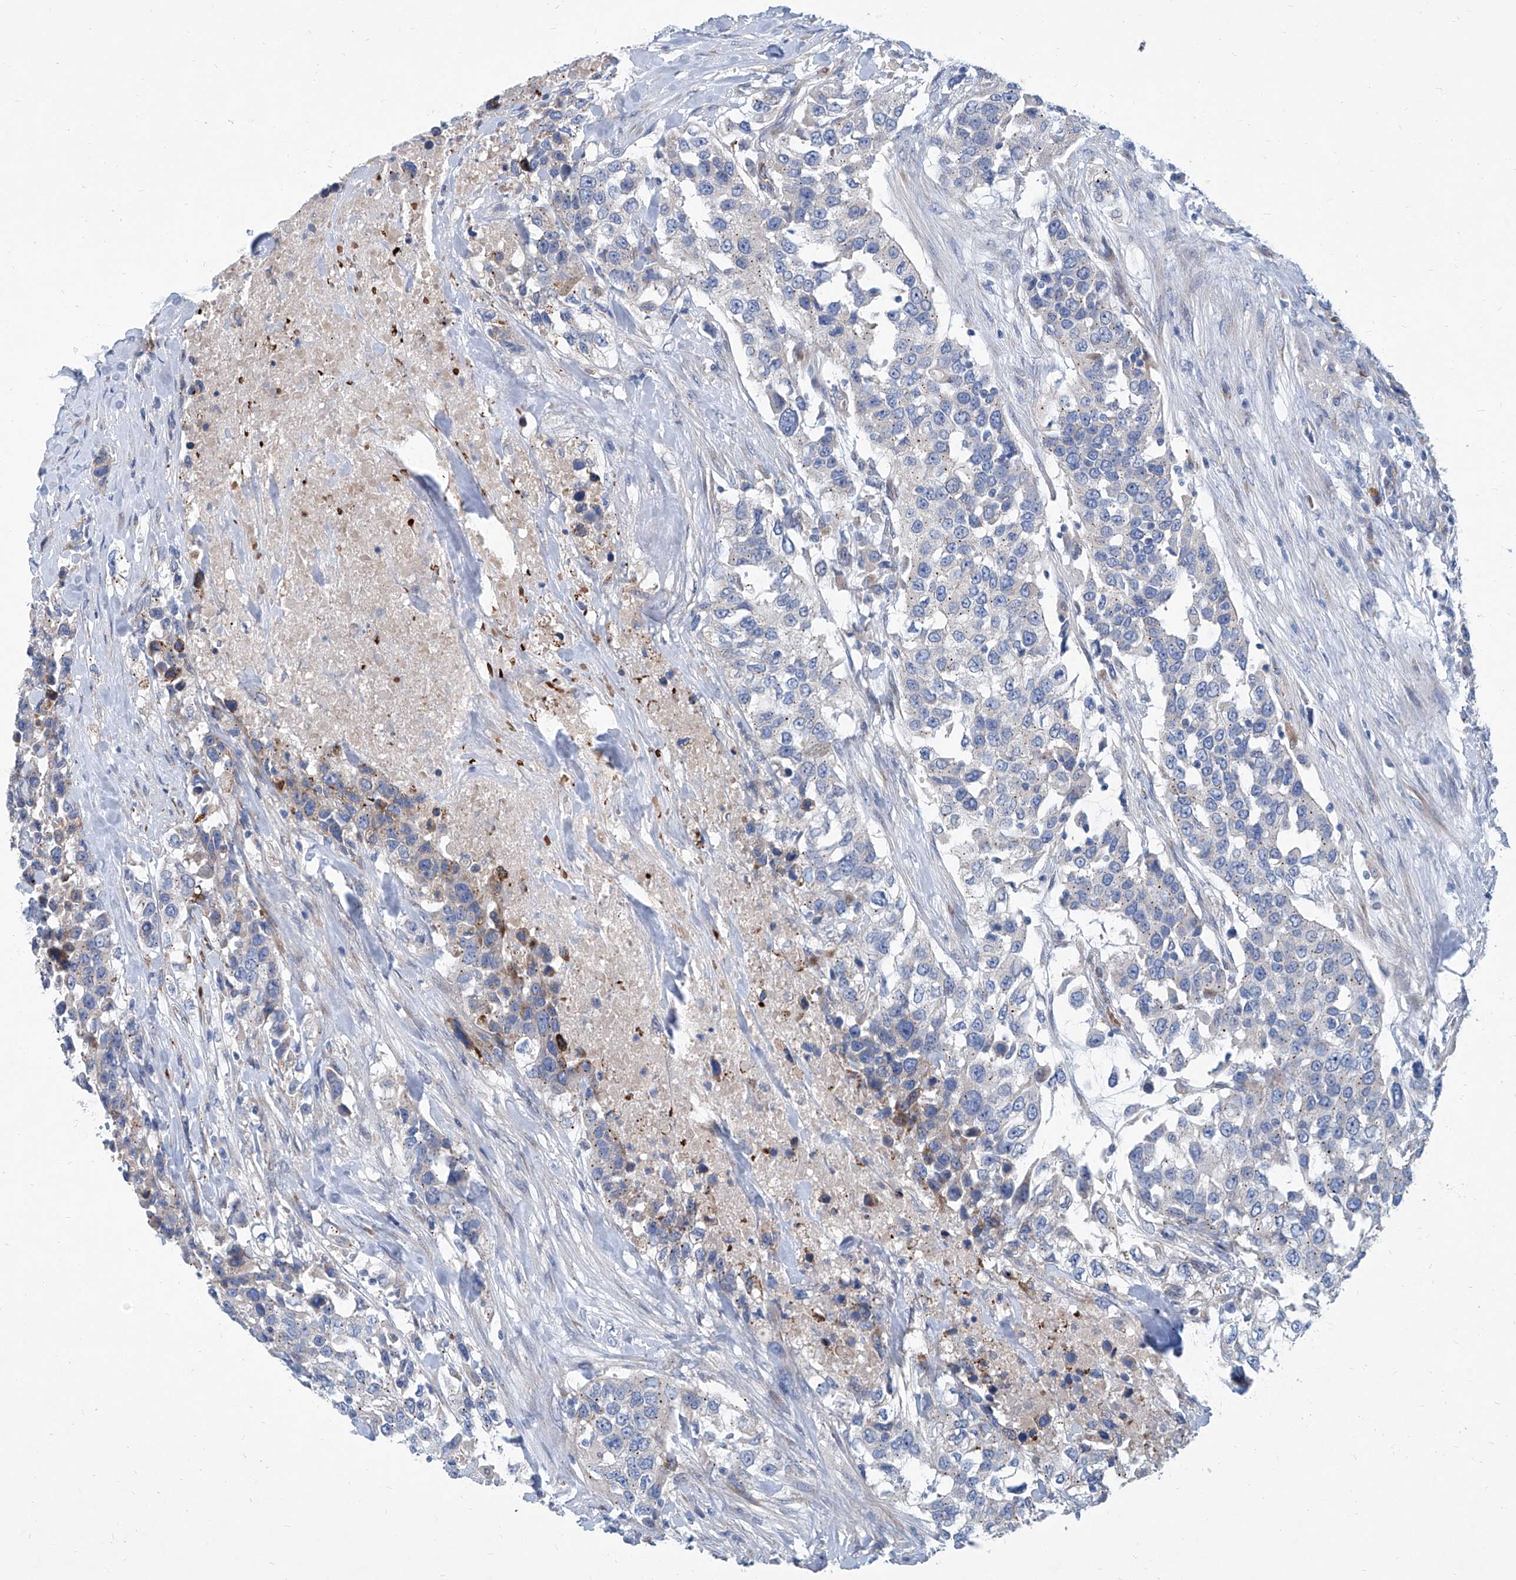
{"staining": {"intensity": "negative", "quantity": "none", "location": "none"}, "tissue": "urothelial cancer", "cell_type": "Tumor cells", "image_type": "cancer", "snomed": [{"axis": "morphology", "description": "Urothelial carcinoma, High grade"}, {"axis": "topography", "description": "Urinary bladder"}], "caption": "Tumor cells show no significant expression in high-grade urothelial carcinoma.", "gene": "FPR2", "patient": {"sex": "female", "age": 80}}